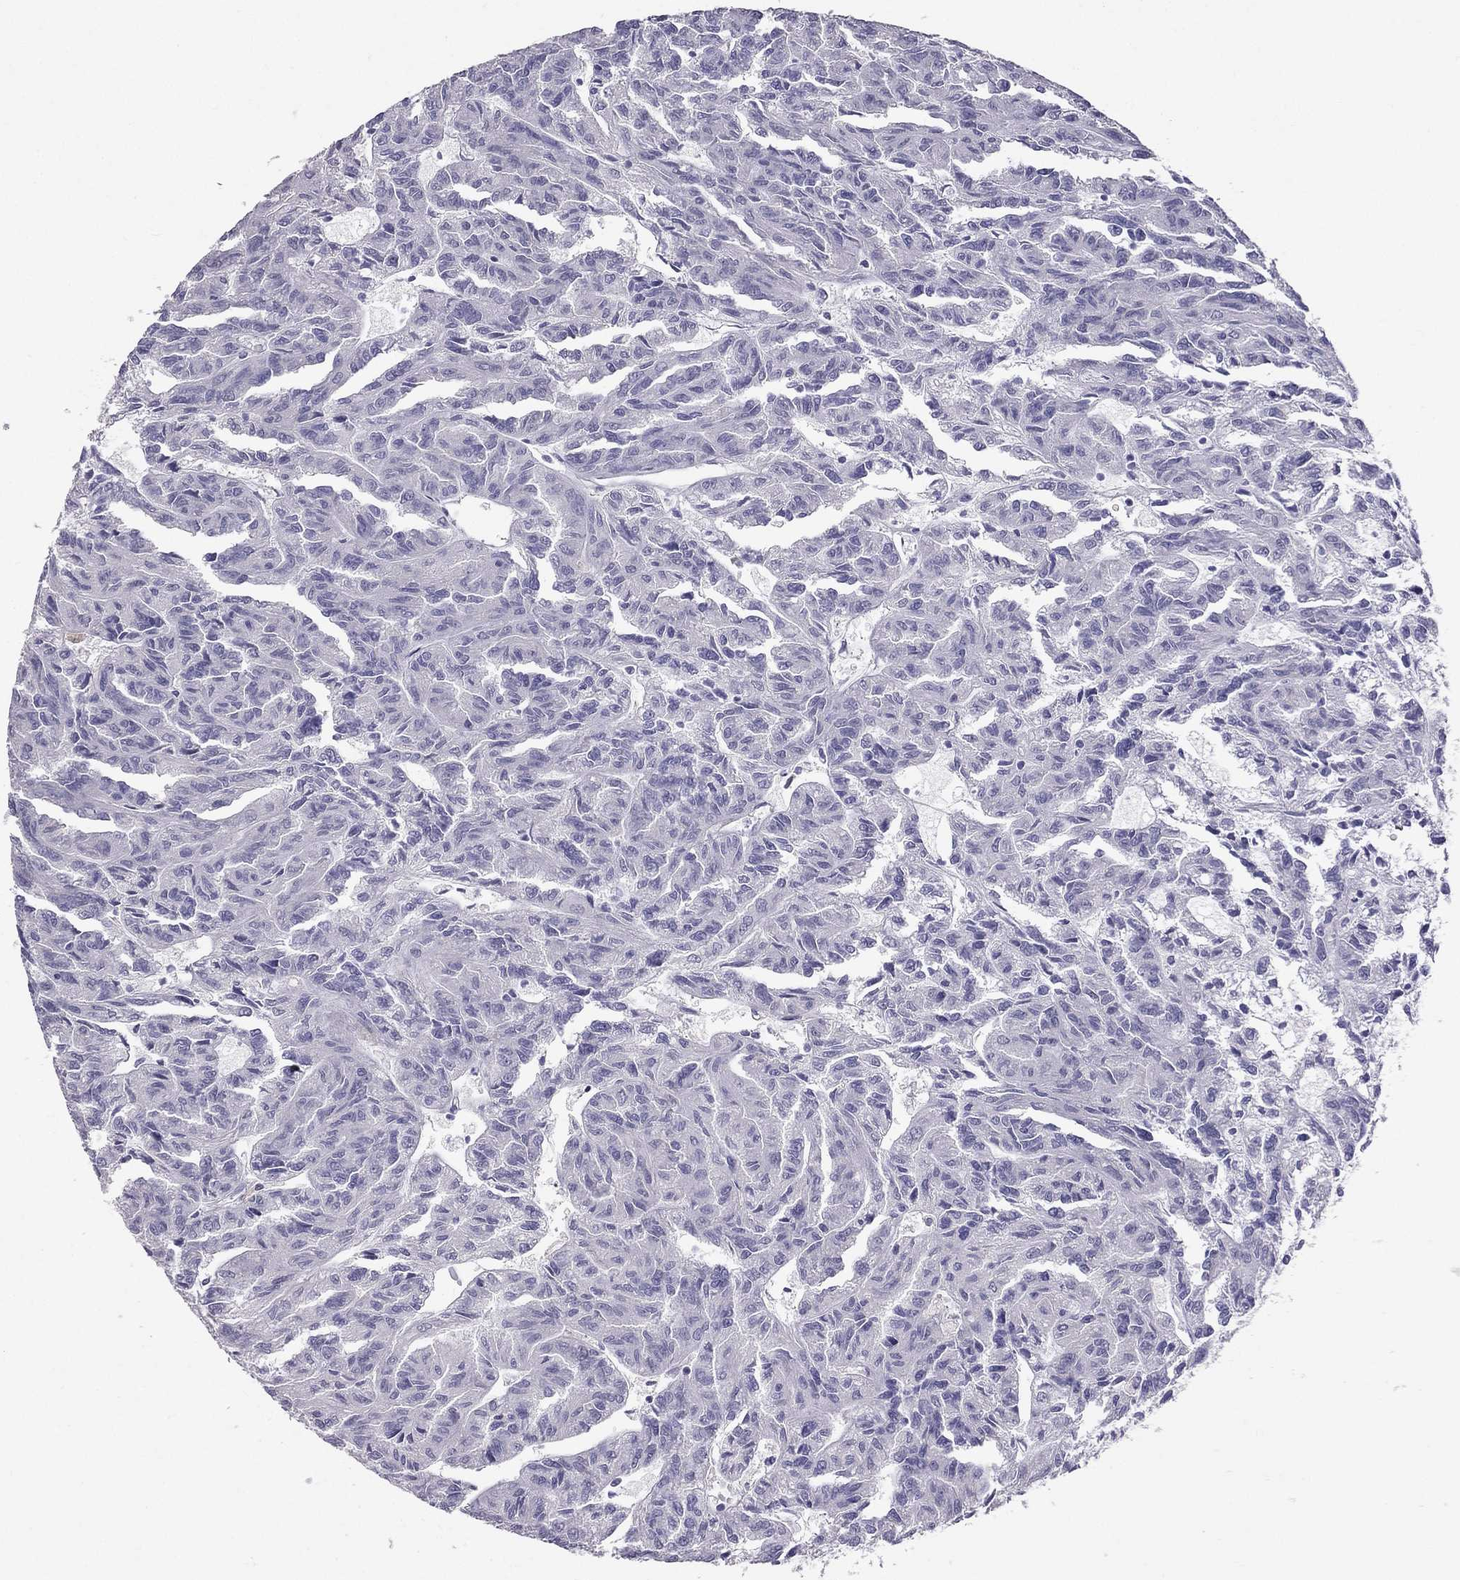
{"staining": {"intensity": "negative", "quantity": "none", "location": "none"}, "tissue": "renal cancer", "cell_type": "Tumor cells", "image_type": "cancer", "snomed": [{"axis": "morphology", "description": "Adenocarcinoma, NOS"}, {"axis": "topography", "description": "Kidney"}], "caption": "The IHC histopathology image has no significant staining in tumor cells of renal cancer tissue. (Brightfield microscopy of DAB (3,3'-diaminobenzidine) immunohistochemistry (IHC) at high magnification).", "gene": "LMTK3", "patient": {"sex": "male", "age": 79}}